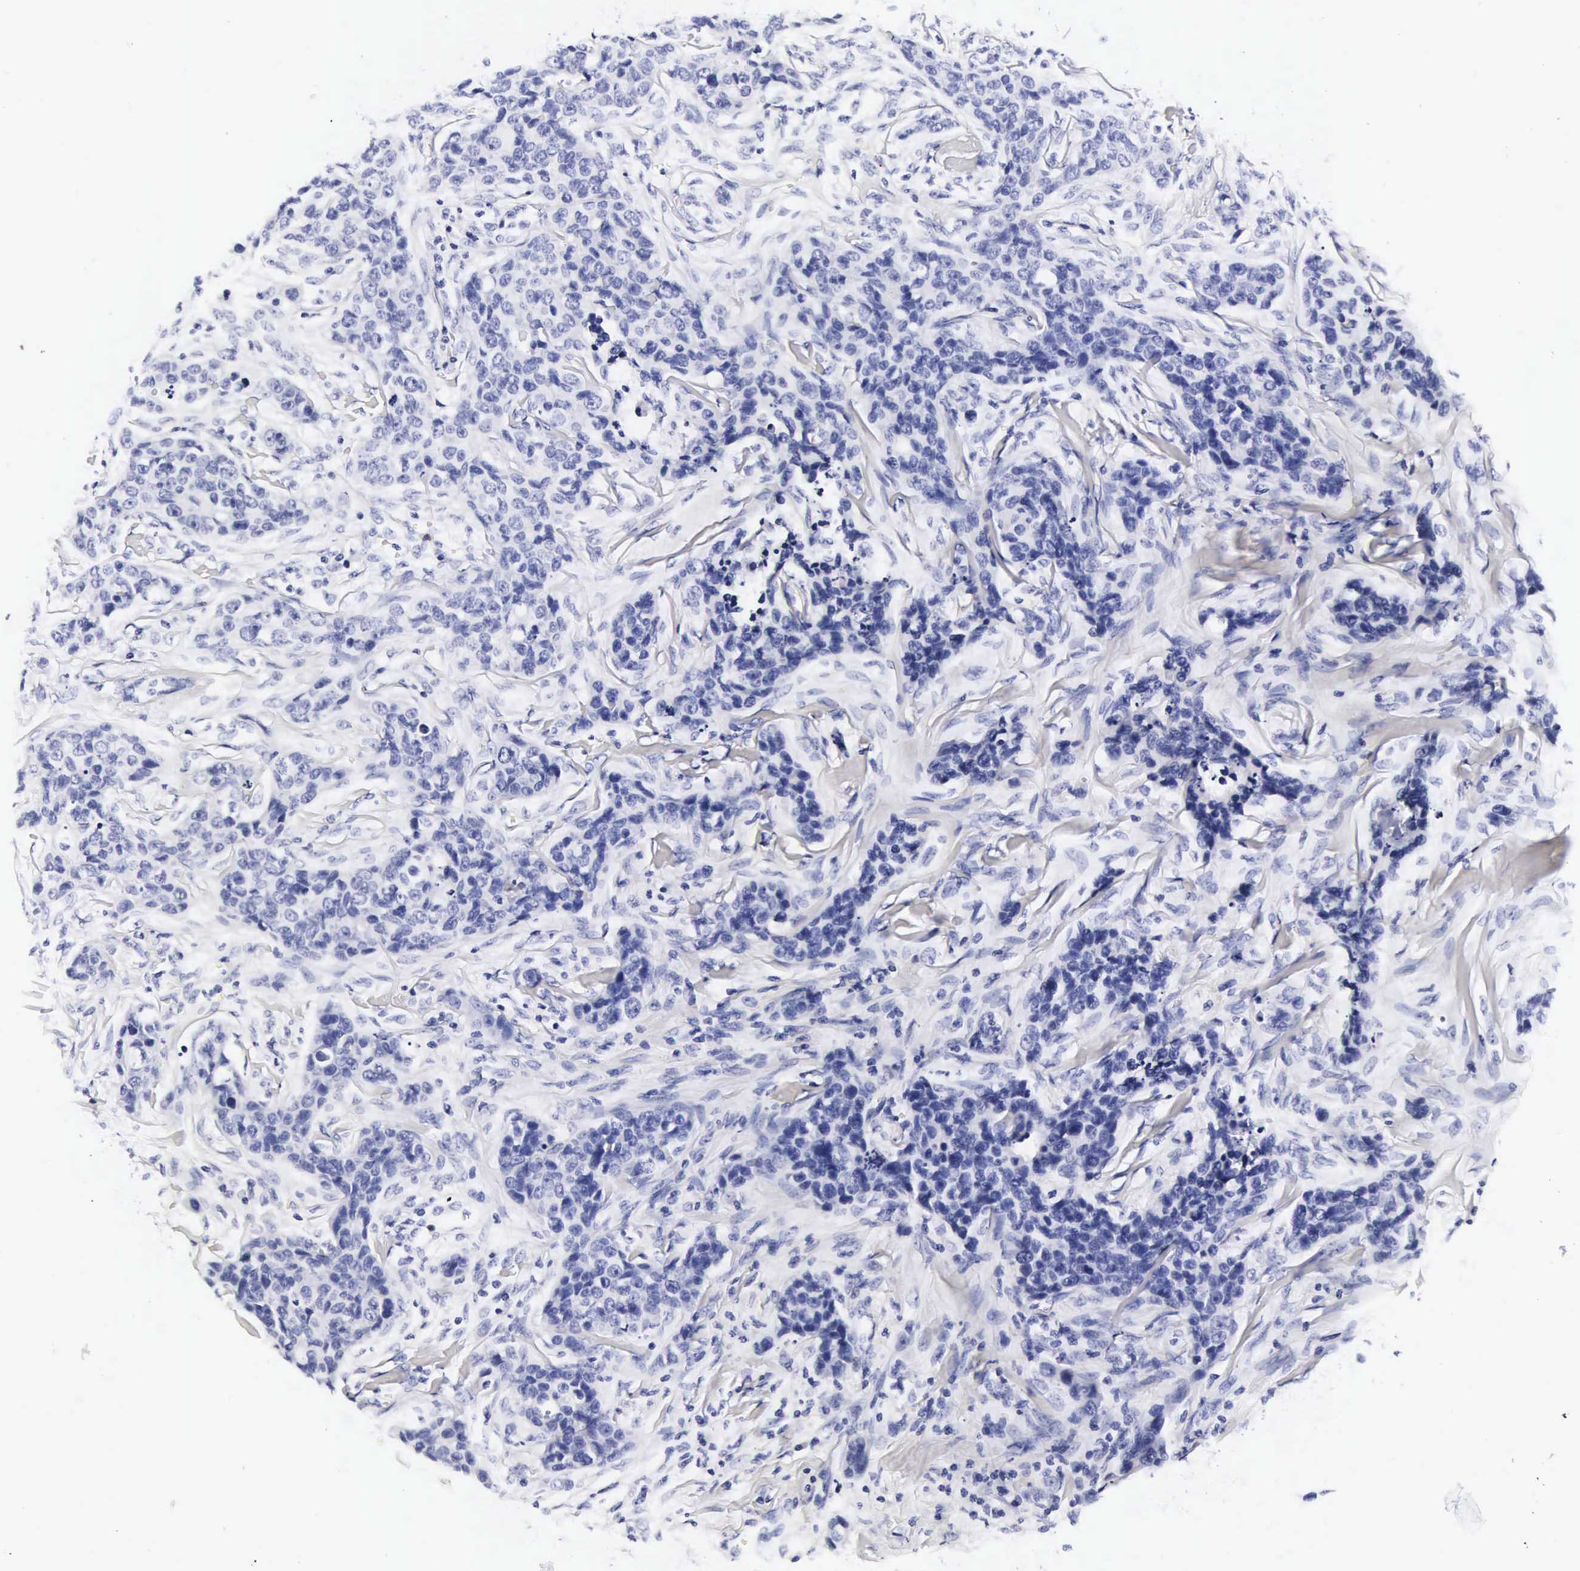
{"staining": {"intensity": "negative", "quantity": "none", "location": "none"}, "tissue": "breast cancer", "cell_type": "Tumor cells", "image_type": "cancer", "snomed": [{"axis": "morphology", "description": "Duct carcinoma"}, {"axis": "topography", "description": "Breast"}], "caption": "DAB (3,3'-diaminobenzidine) immunohistochemical staining of human breast cancer (infiltrating ductal carcinoma) exhibits no significant staining in tumor cells.", "gene": "RNASE6", "patient": {"sex": "female", "age": 91}}